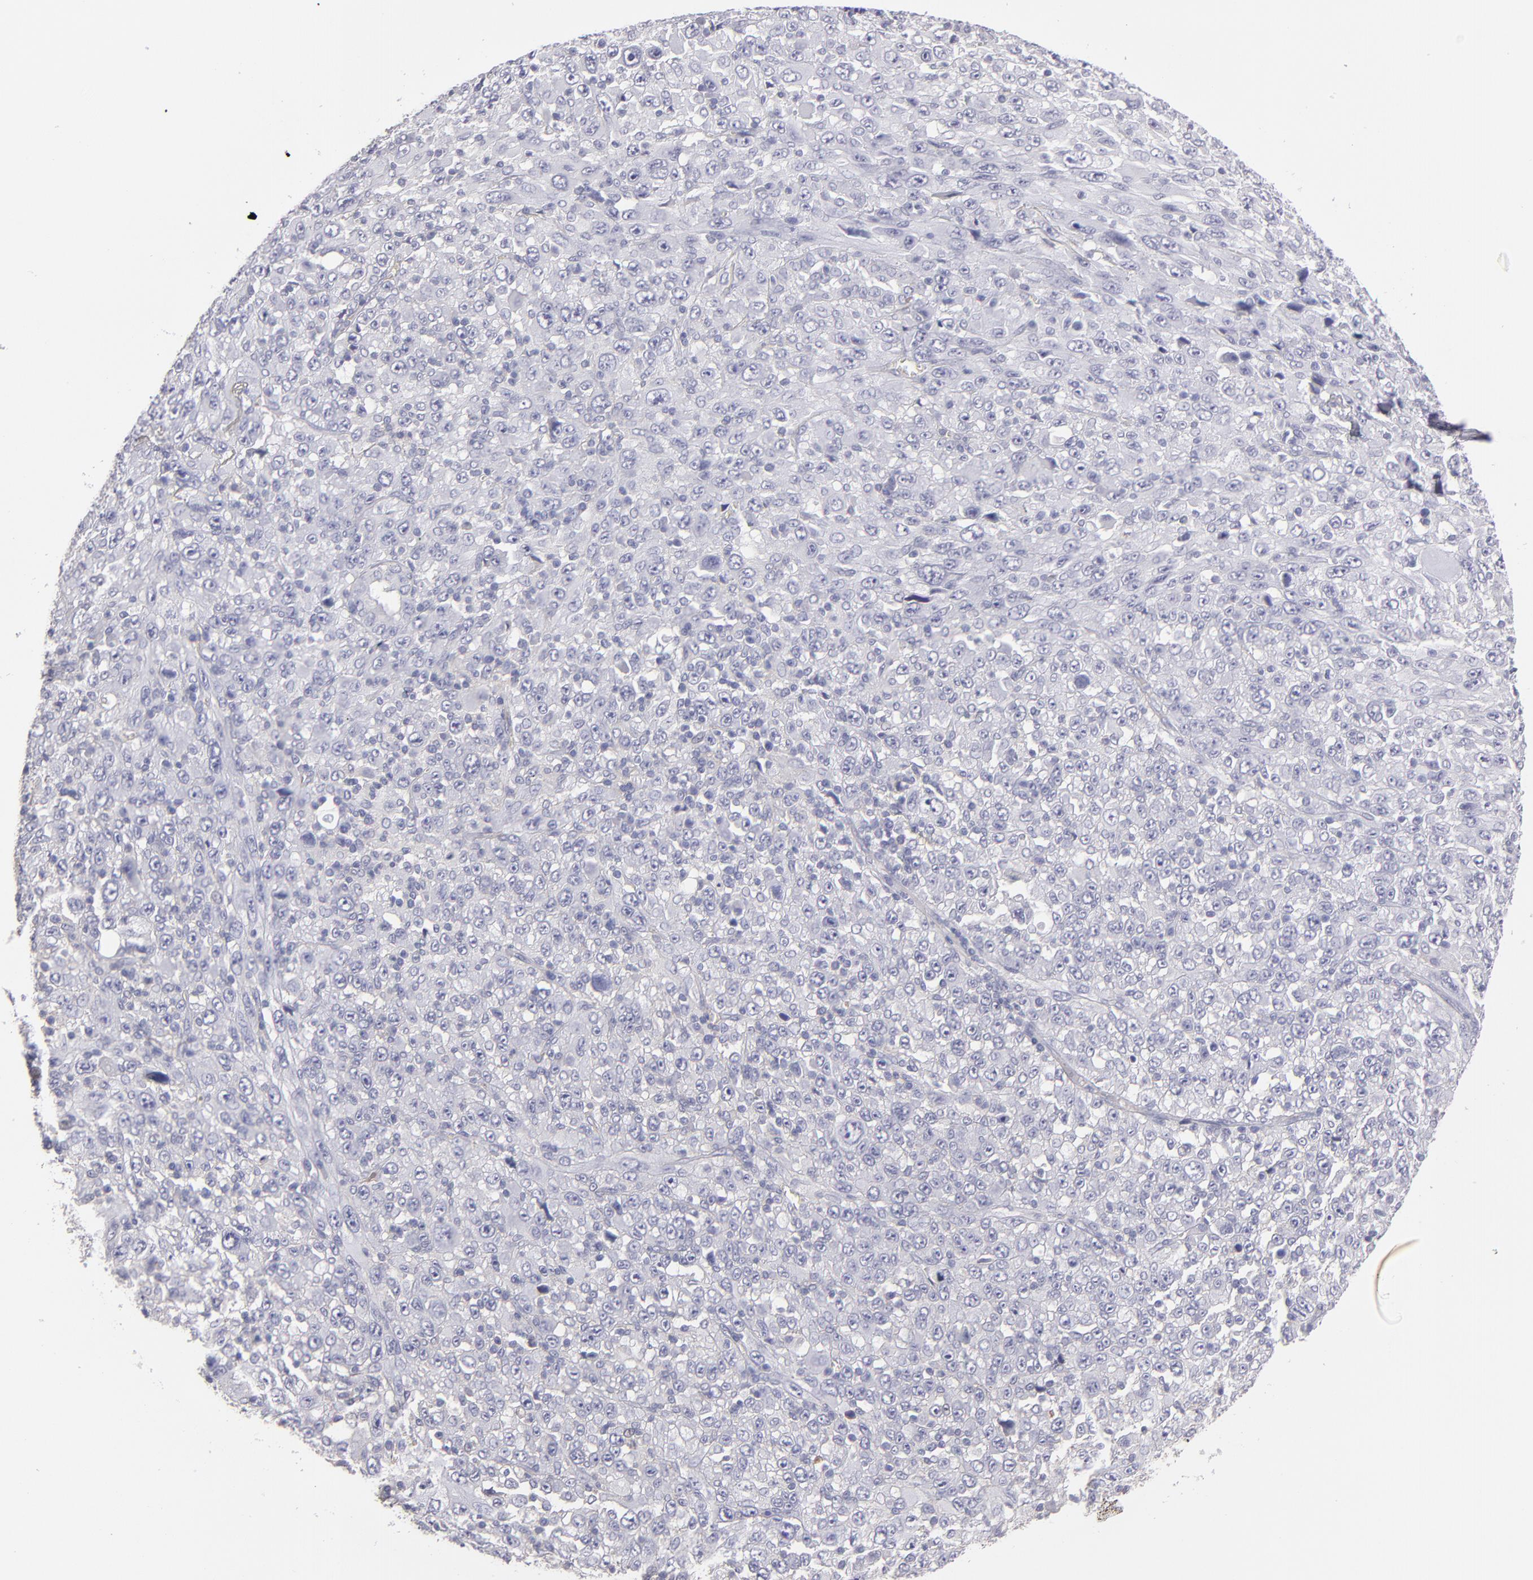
{"staining": {"intensity": "negative", "quantity": "none", "location": "none"}, "tissue": "melanoma", "cell_type": "Tumor cells", "image_type": "cancer", "snomed": [{"axis": "morphology", "description": "Malignant melanoma, Metastatic site"}, {"axis": "topography", "description": "Skin"}], "caption": "Melanoma was stained to show a protein in brown. There is no significant positivity in tumor cells.", "gene": "ABCC4", "patient": {"sex": "female", "age": 56}}